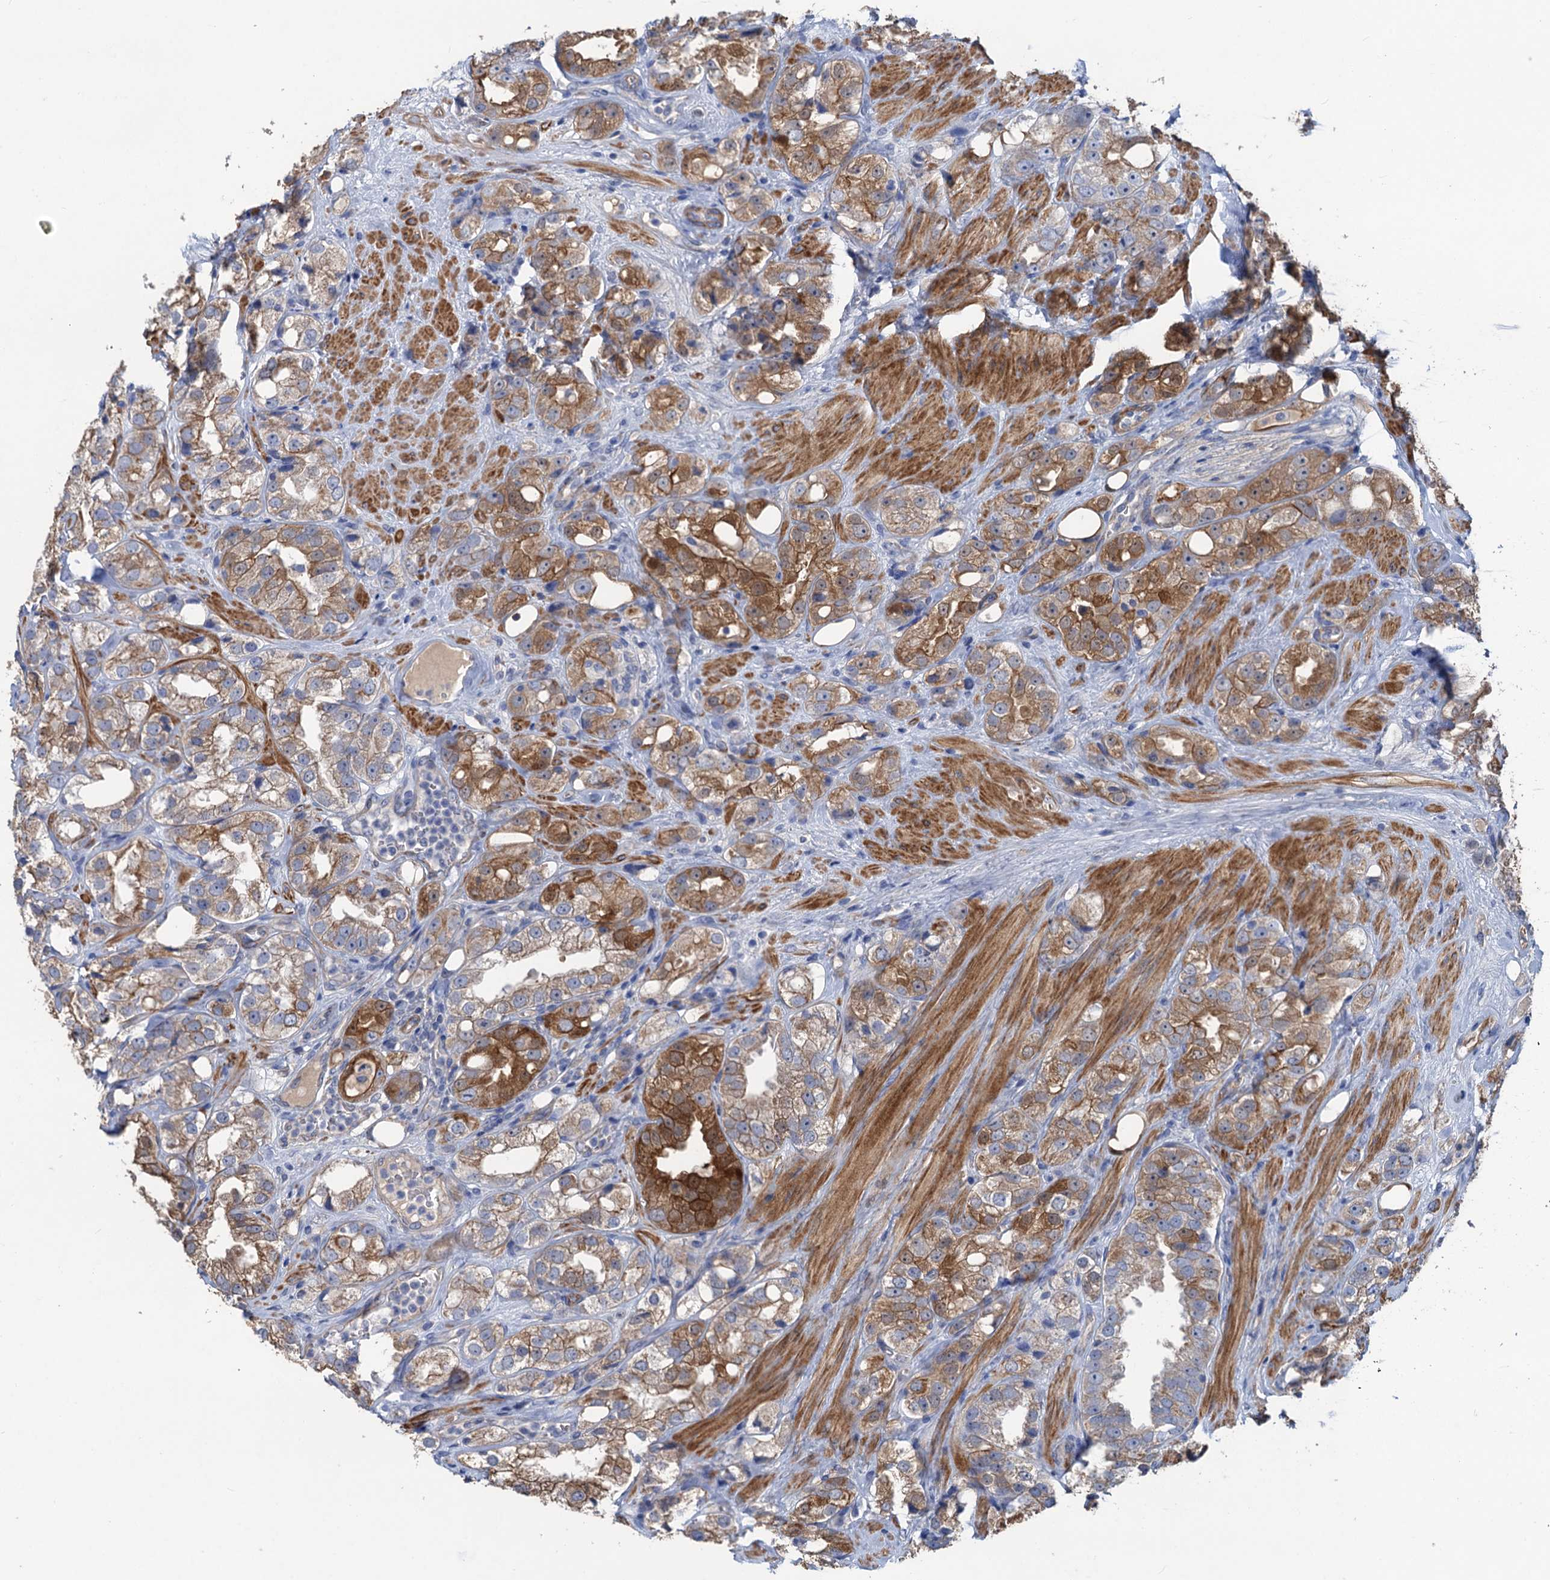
{"staining": {"intensity": "strong", "quantity": "25%-75%", "location": "cytoplasmic/membranous"}, "tissue": "prostate cancer", "cell_type": "Tumor cells", "image_type": "cancer", "snomed": [{"axis": "morphology", "description": "Adenocarcinoma, NOS"}, {"axis": "topography", "description": "Prostate"}], "caption": "Immunohistochemistry of human prostate adenocarcinoma shows high levels of strong cytoplasmic/membranous staining in about 25%-75% of tumor cells.", "gene": "SMCO3", "patient": {"sex": "male", "age": 79}}